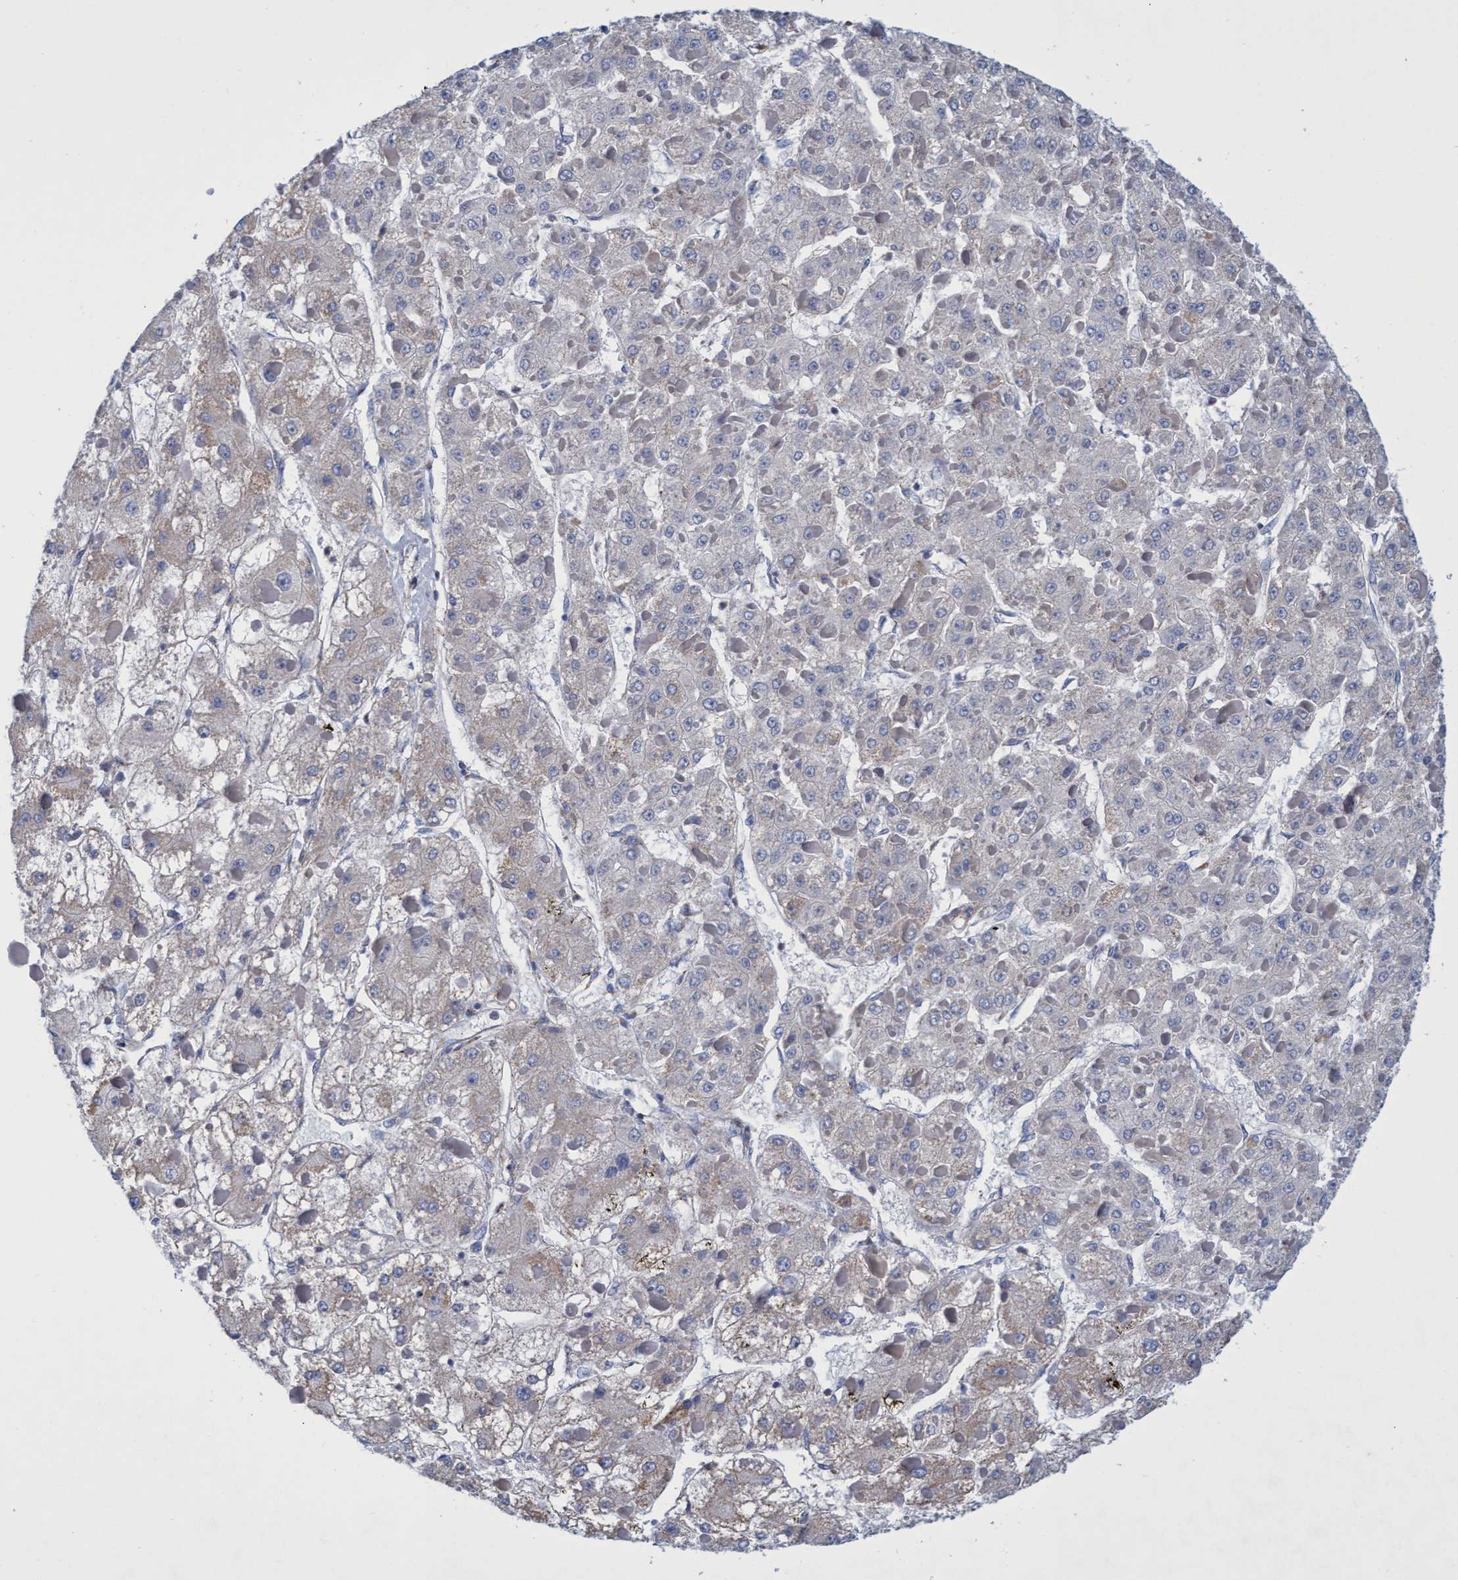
{"staining": {"intensity": "weak", "quantity": "25%-75%", "location": "cytoplasmic/membranous"}, "tissue": "liver cancer", "cell_type": "Tumor cells", "image_type": "cancer", "snomed": [{"axis": "morphology", "description": "Carcinoma, Hepatocellular, NOS"}, {"axis": "topography", "description": "Liver"}], "caption": "Tumor cells reveal low levels of weak cytoplasmic/membranous staining in approximately 25%-75% of cells in human liver hepatocellular carcinoma.", "gene": "ZNF750", "patient": {"sex": "female", "age": 73}}